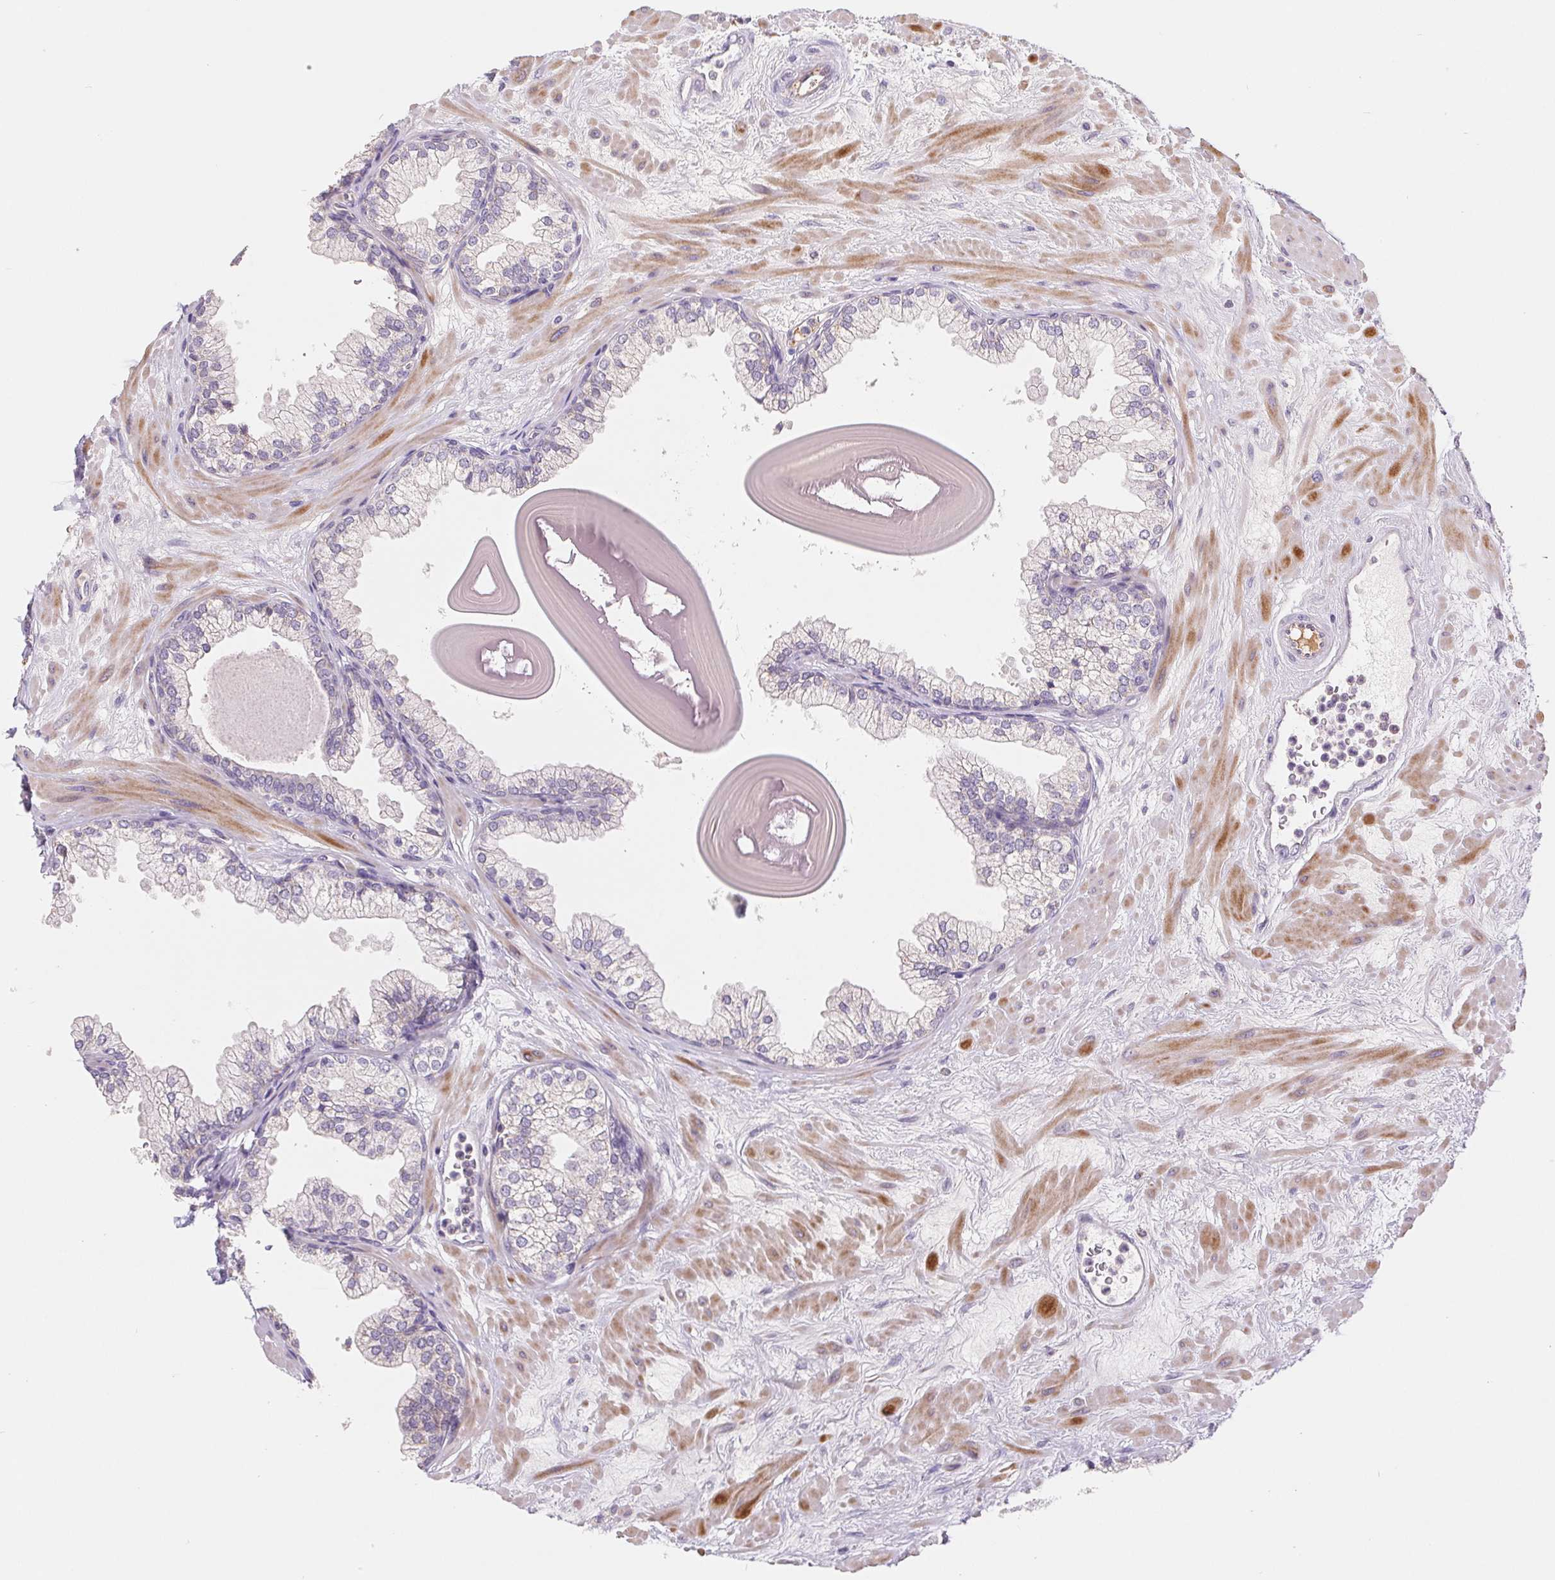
{"staining": {"intensity": "negative", "quantity": "none", "location": "none"}, "tissue": "prostate", "cell_type": "Glandular cells", "image_type": "normal", "snomed": [{"axis": "morphology", "description": "Normal tissue, NOS"}, {"axis": "topography", "description": "Prostate"}, {"axis": "topography", "description": "Peripheral nerve tissue"}], "caption": "Immunohistochemistry of normal human prostate displays no staining in glandular cells.", "gene": "EMC6", "patient": {"sex": "male", "age": 61}}